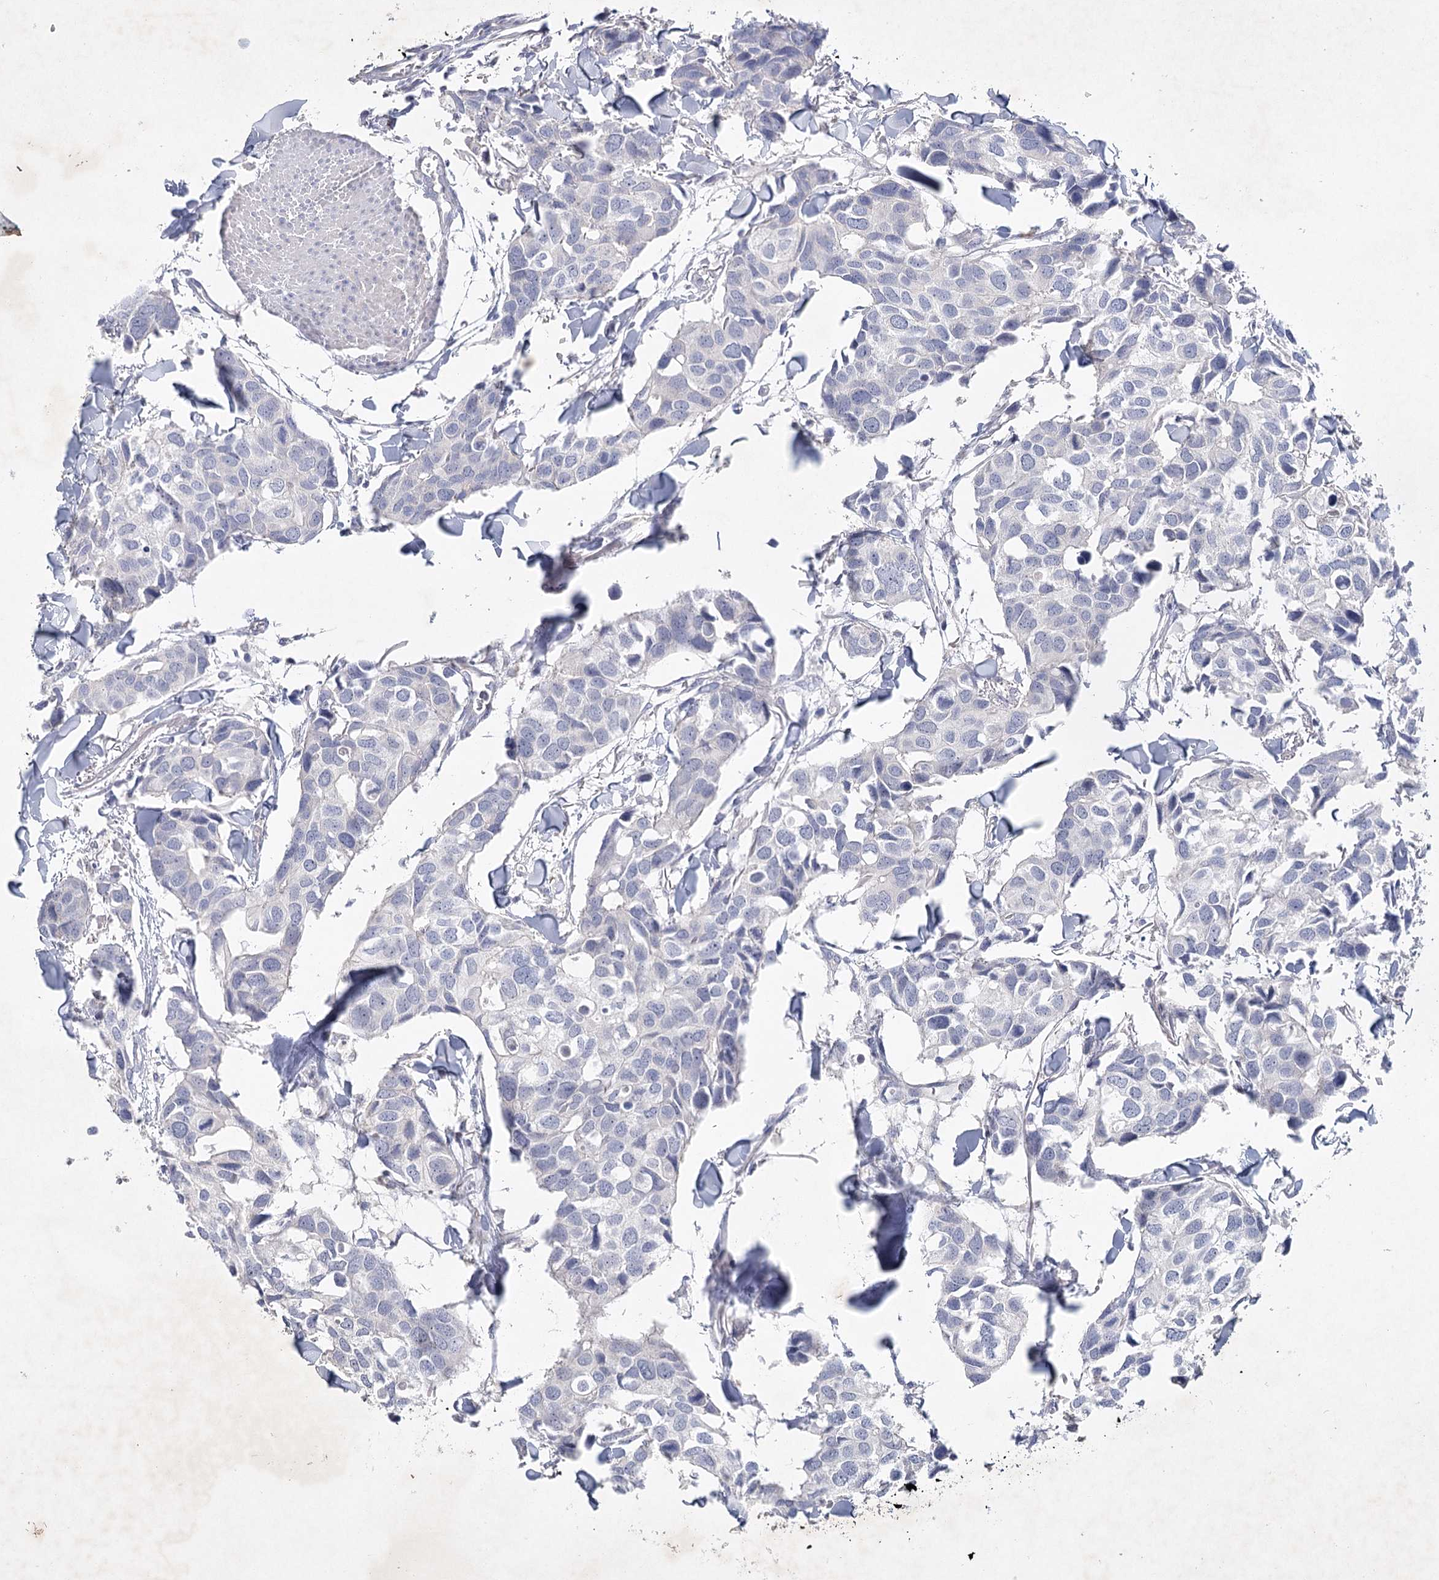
{"staining": {"intensity": "negative", "quantity": "none", "location": "none"}, "tissue": "breast cancer", "cell_type": "Tumor cells", "image_type": "cancer", "snomed": [{"axis": "morphology", "description": "Duct carcinoma"}, {"axis": "topography", "description": "Breast"}], "caption": "Immunohistochemistry of human breast cancer (infiltrating ductal carcinoma) exhibits no staining in tumor cells.", "gene": "MAP3K13", "patient": {"sex": "female", "age": 83}}